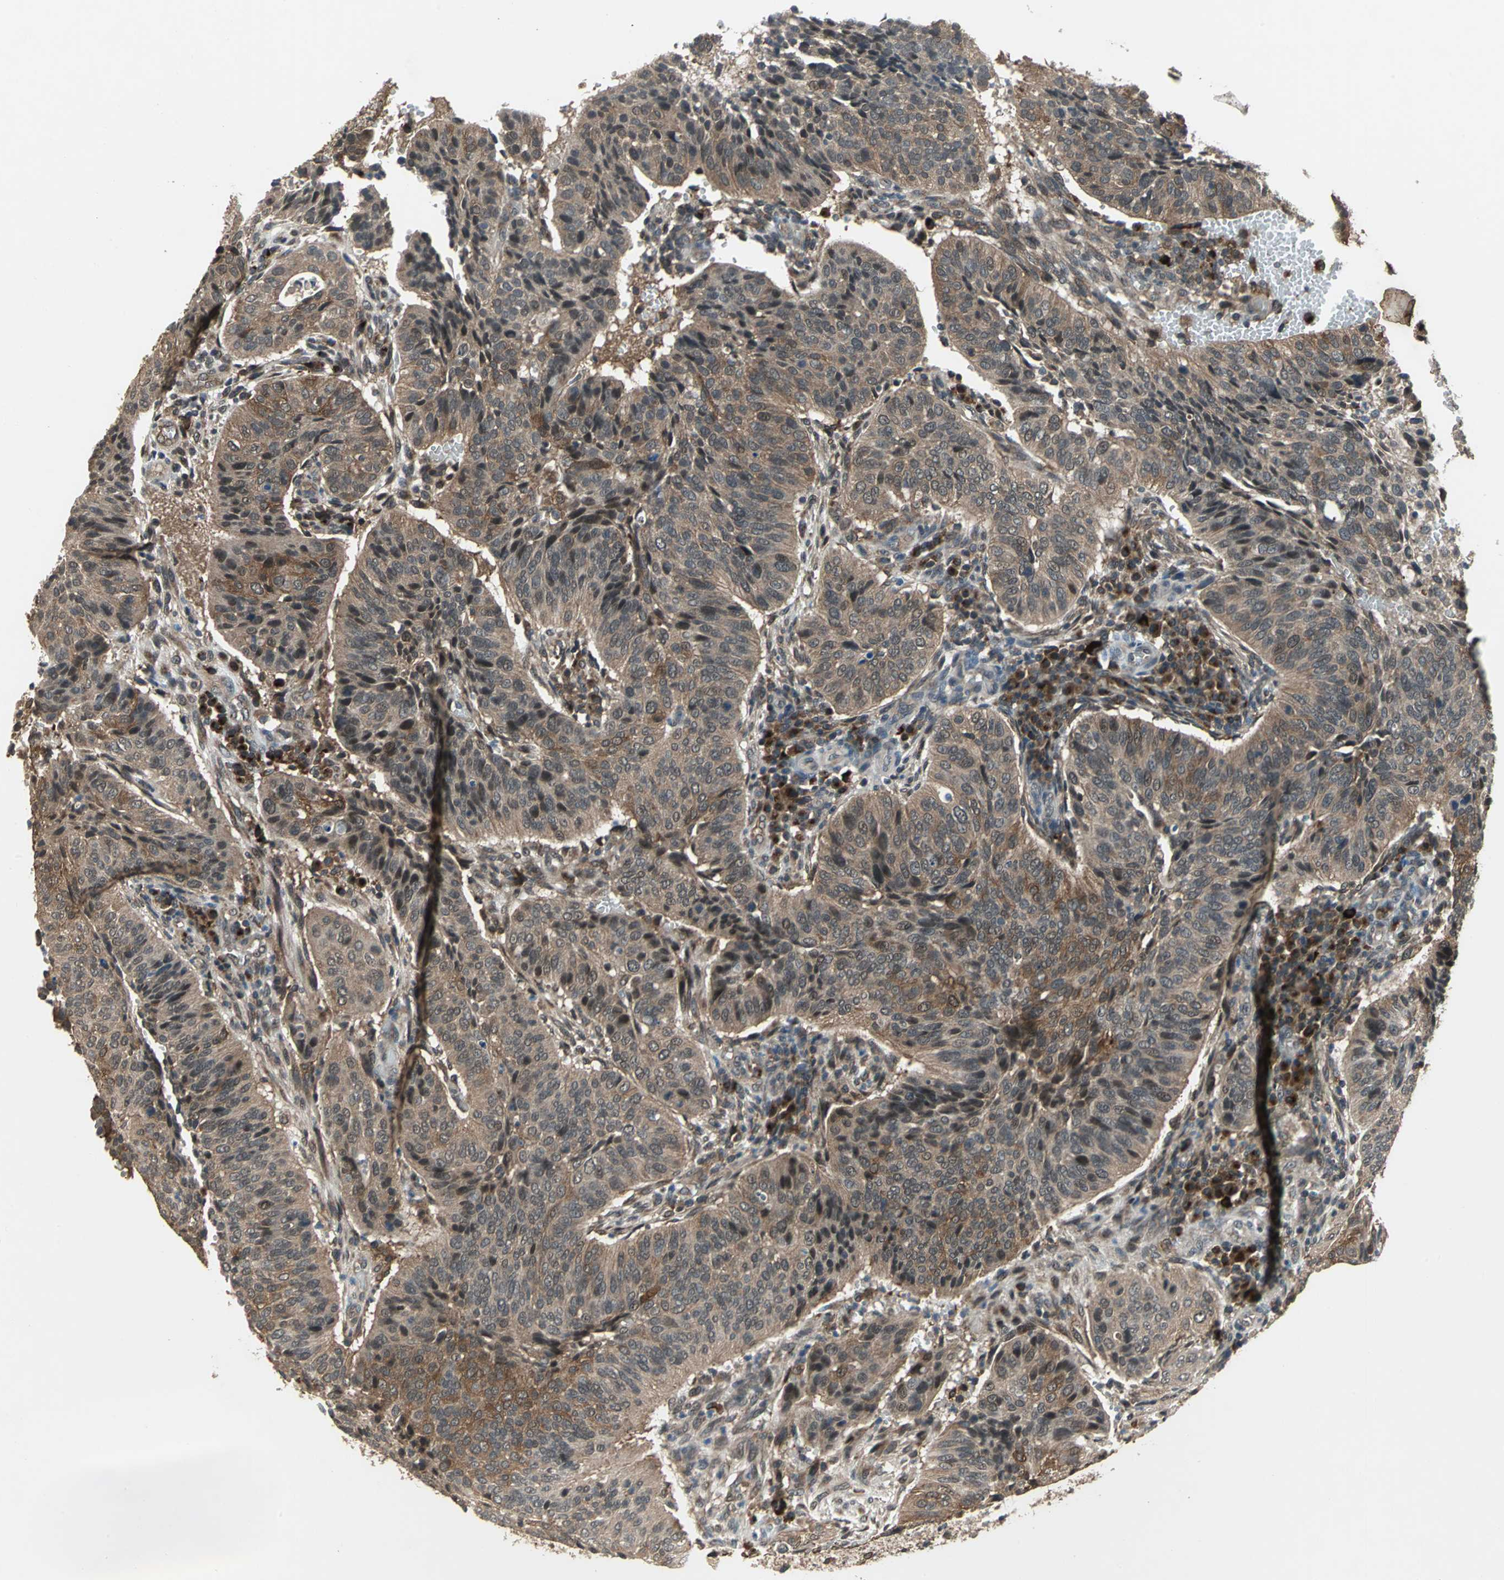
{"staining": {"intensity": "moderate", "quantity": ">75%", "location": "cytoplasmic/membranous,nuclear"}, "tissue": "cervical cancer", "cell_type": "Tumor cells", "image_type": "cancer", "snomed": [{"axis": "morphology", "description": "Squamous cell carcinoma, NOS"}, {"axis": "topography", "description": "Cervix"}], "caption": "Approximately >75% of tumor cells in human cervical squamous cell carcinoma exhibit moderate cytoplasmic/membranous and nuclear protein positivity as visualized by brown immunohistochemical staining.", "gene": "NFKBIE", "patient": {"sex": "female", "age": 39}}